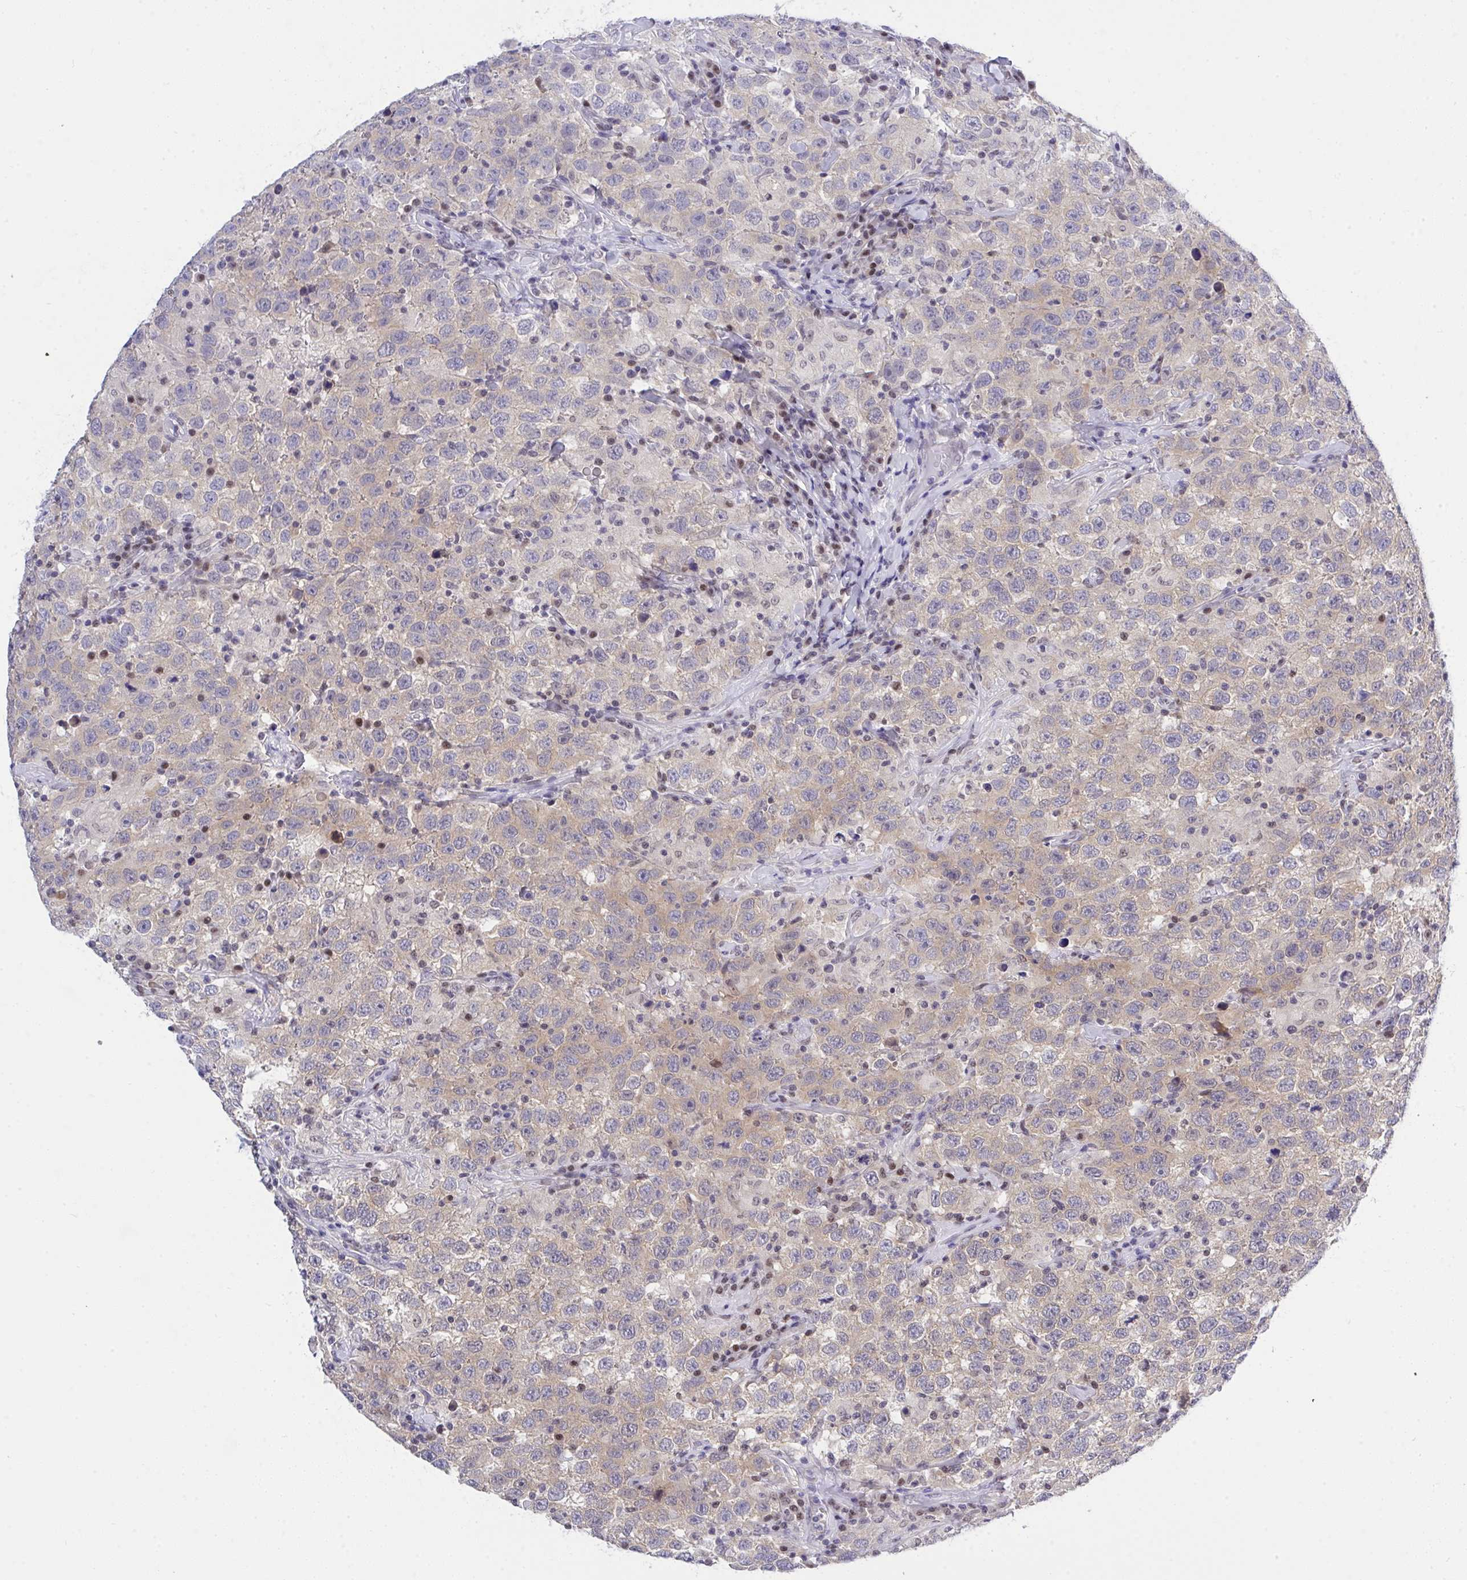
{"staining": {"intensity": "weak", "quantity": "25%-75%", "location": "cytoplasmic/membranous"}, "tissue": "testis cancer", "cell_type": "Tumor cells", "image_type": "cancer", "snomed": [{"axis": "morphology", "description": "Seminoma, NOS"}, {"axis": "topography", "description": "Testis"}], "caption": "A high-resolution photomicrograph shows immunohistochemistry staining of testis seminoma, which exhibits weak cytoplasmic/membranous staining in about 25%-75% of tumor cells. (Stains: DAB (3,3'-diaminobenzidine) in brown, nuclei in blue, Microscopy: brightfield microscopy at high magnification).", "gene": "THOP1", "patient": {"sex": "male", "age": 41}}